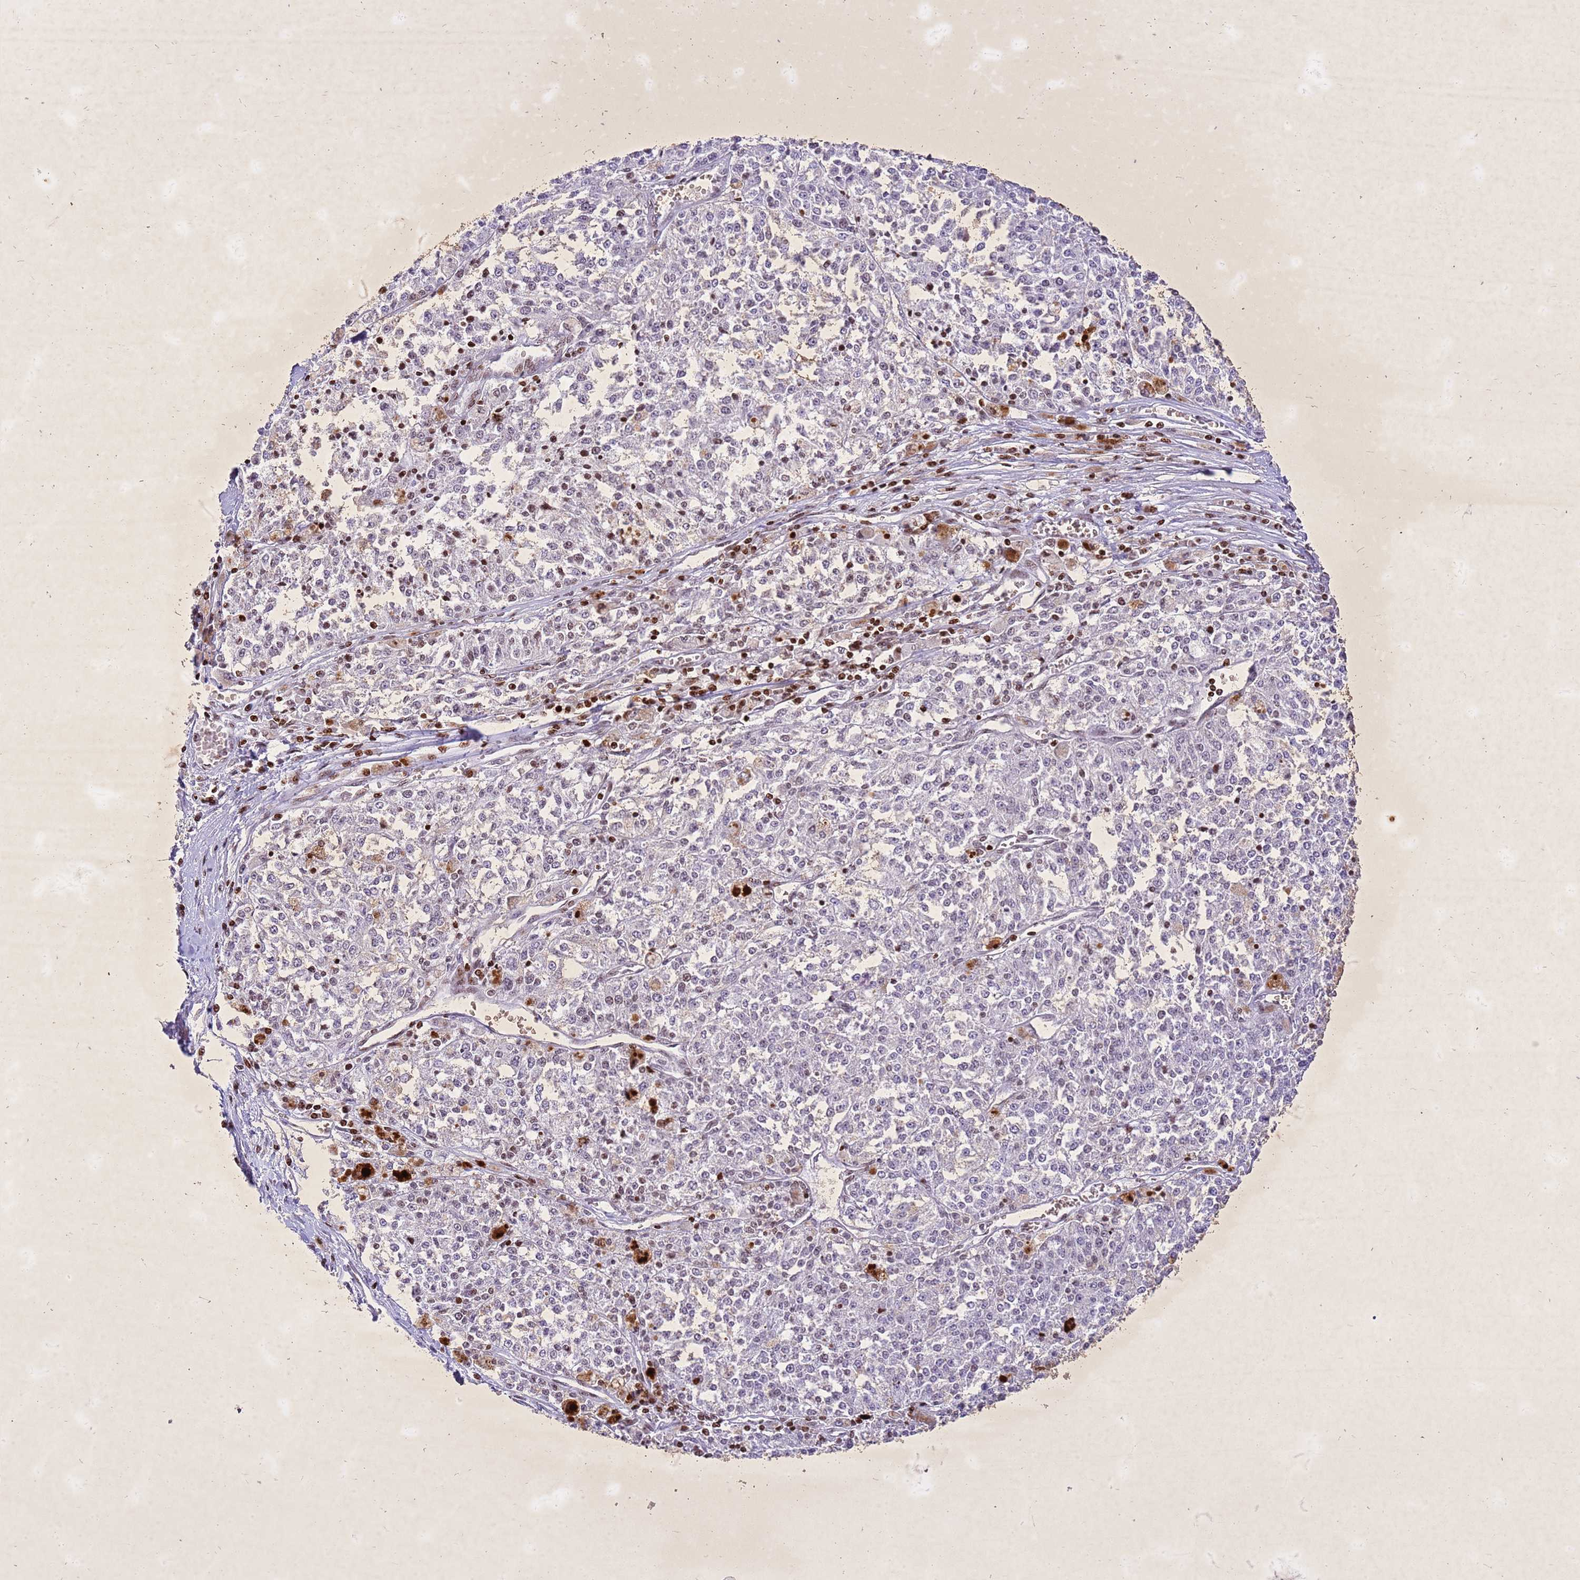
{"staining": {"intensity": "moderate", "quantity": "<25%", "location": "nuclear"}, "tissue": "melanoma", "cell_type": "Tumor cells", "image_type": "cancer", "snomed": [{"axis": "morphology", "description": "Malignant melanoma, NOS"}, {"axis": "topography", "description": "Skin"}], "caption": "There is low levels of moderate nuclear staining in tumor cells of malignant melanoma, as demonstrated by immunohistochemical staining (brown color).", "gene": "COPS9", "patient": {"sex": "female", "age": 64}}